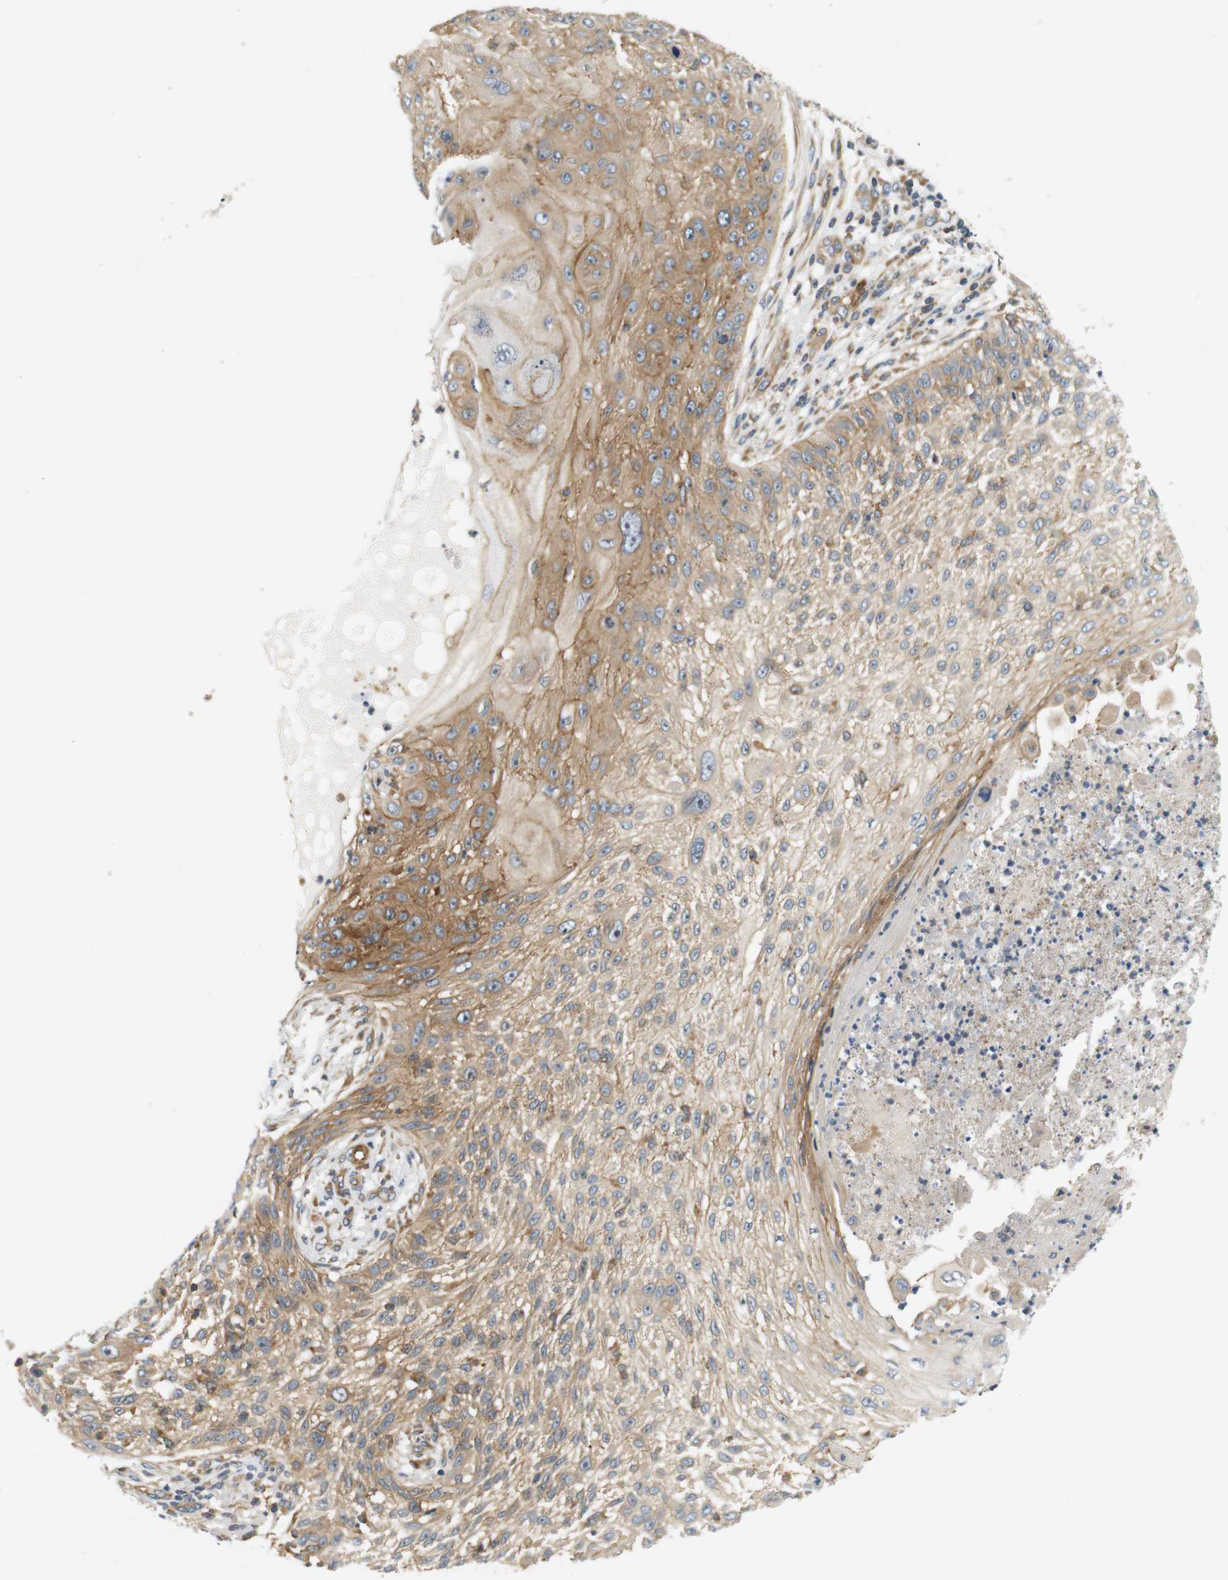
{"staining": {"intensity": "weak", "quantity": ">75%", "location": "cytoplasmic/membranous"}, "tissue": "skin cancer", "cell_type": "Tumor cells", "image_type": "cancer", "snomed": [{"axis": "morphology", "description": "Squamous cell carcinoma, NOS"}, {"axis": "topography", "description": "Skin"}], "caption": "About >75% of tumor cells in human skin cancer display weak cytoplasmic/membranous protein positivity as visualized by brown immunohistochemical staining.", "gene": "SH3GLB1", "patient": {"sex": "female", "age": 80}}